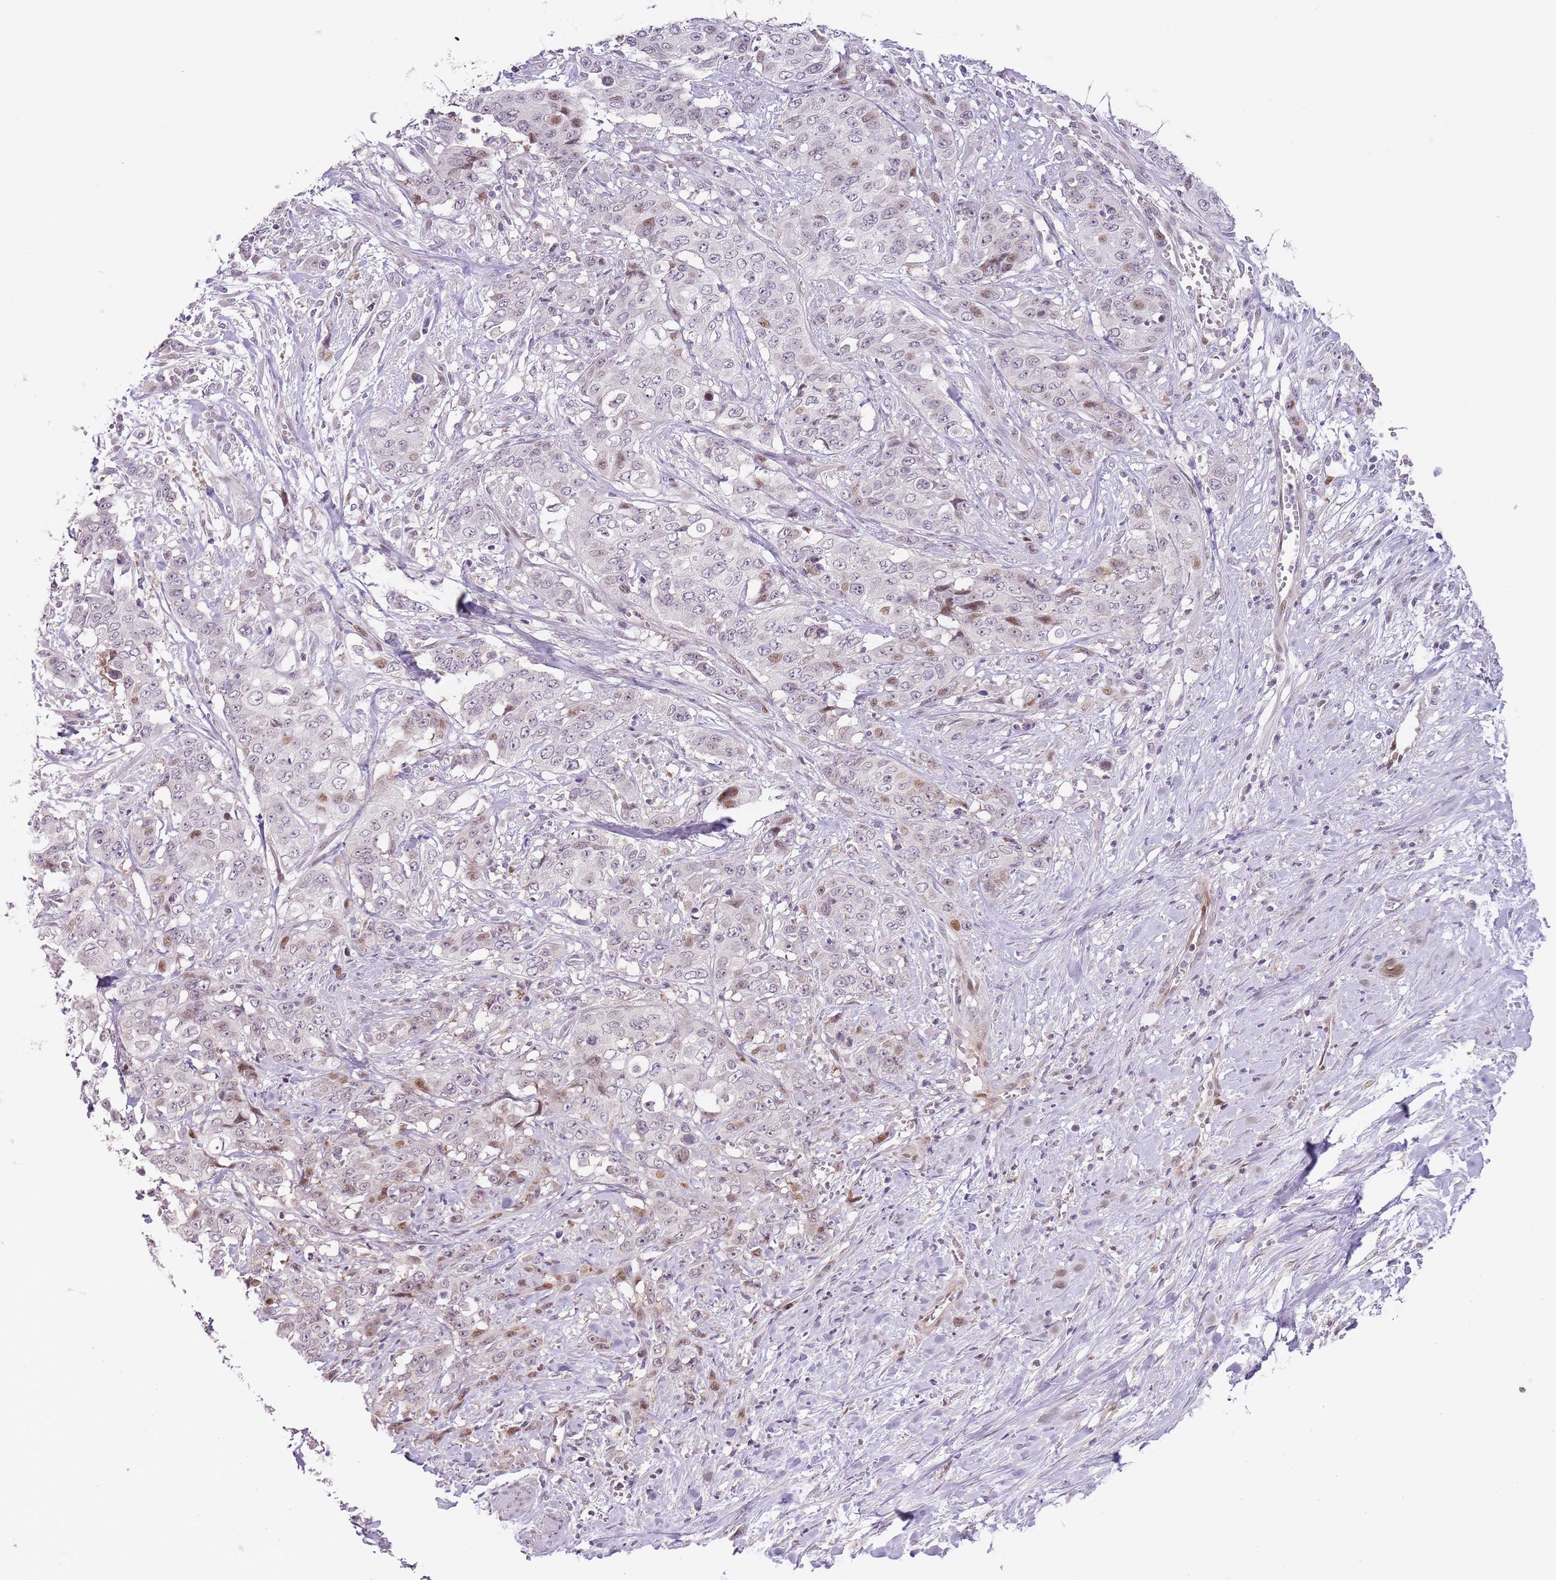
{"staining": {"intensity": "moderate", "quantity": "<25%", "location": "nuclear"}, "tissue": "stomach cancer", "cell_type": "Tumor cells", "image_type": "cancer", "snomed": [{"axis": "morphology", "description": "Adenocarcinoma, NOS"}, {"axis": "topography", "description": "Stomach, upper"}], "caption": "A high-resolution histopathology image shows IHC staining of stomach cancer (adenocarcinoma), which displays moderate nuclear positivity in about <25% of tumor cells.", "gene": "OGG1", "patient": {"sex": "male", "age": 62}}